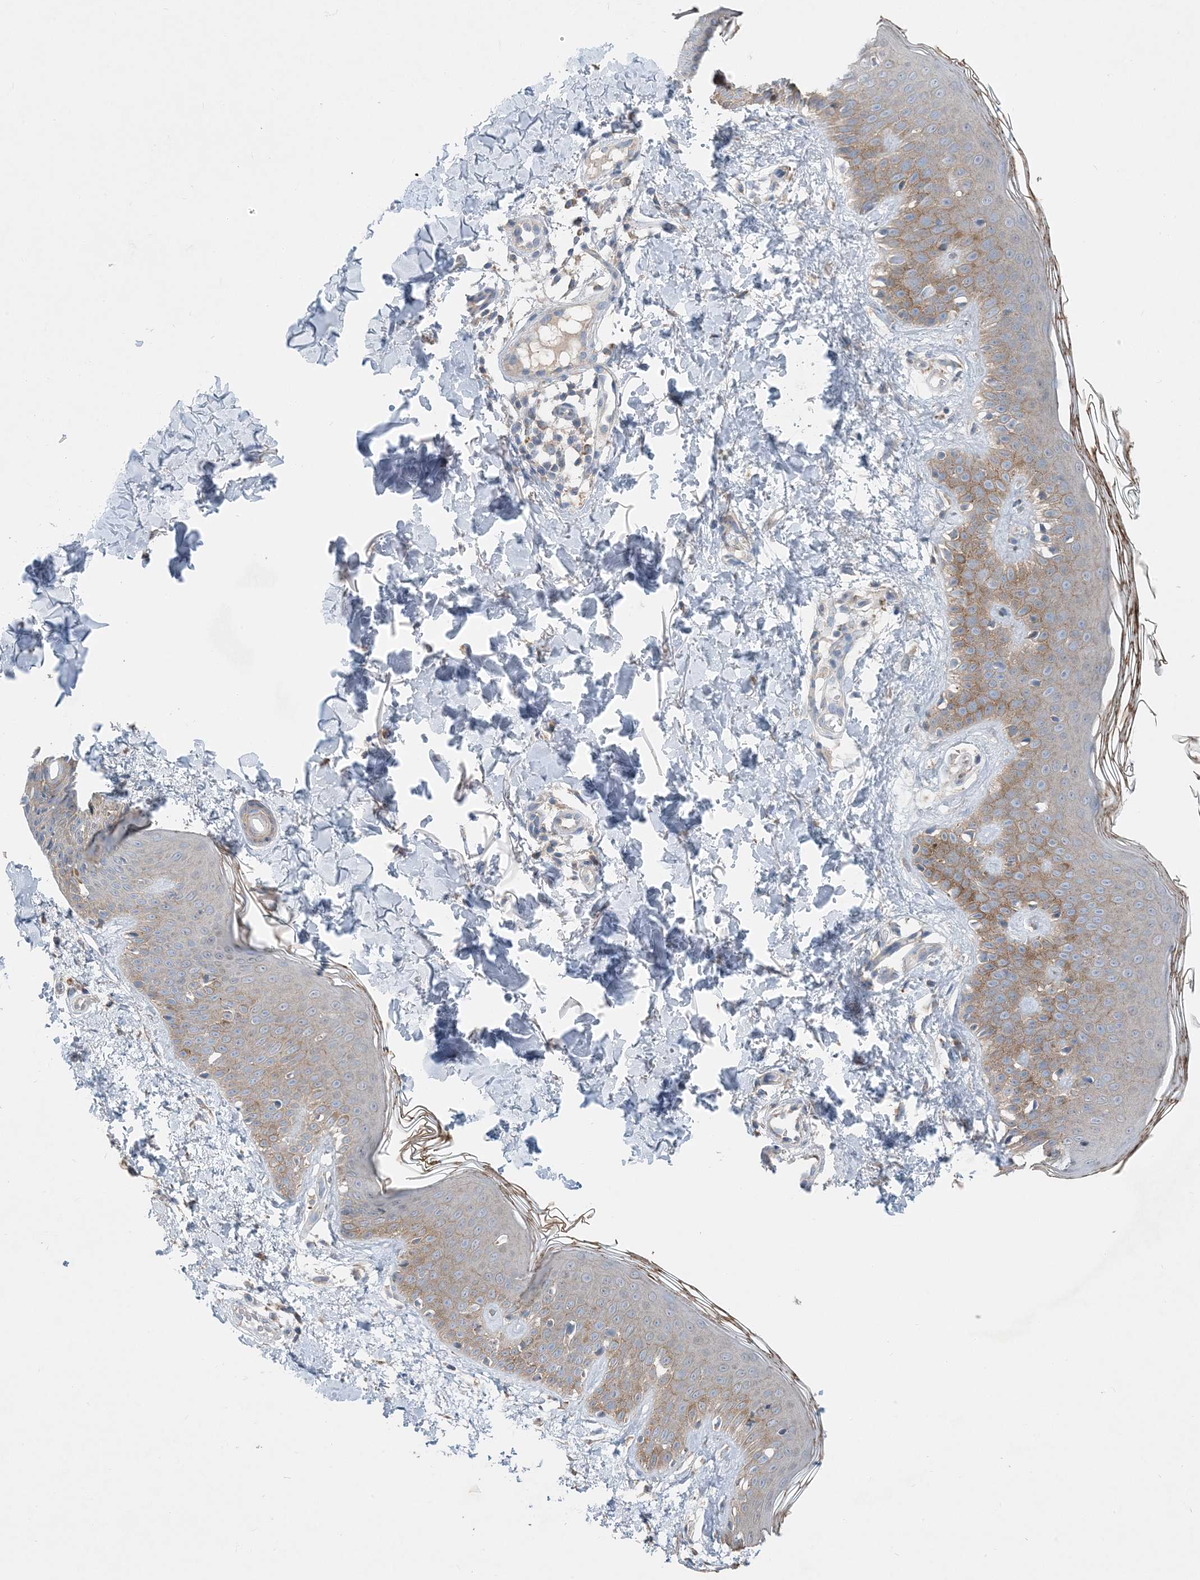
{"staining": {"intensity": "weak", "quantity": "25%-75%", "location": "cytoplasmic/membranous"}, "tissue": "skin", "cell_type": "Fibroblasts", "image_type": "normal", "snomed": [{"axis": "morphology", "description": "Normal tissue, NOS"}, {"axis": "topography", "description": "Skin"}], "caption": "High-power microscopy captured an IHC micrograph of normal skin, revealing weak cytoplasmic/membranous staining in approximately 25%-75% of fibroblasts.", "gene": "DHX30", "patient": {"sex": "male", "age": 37}}